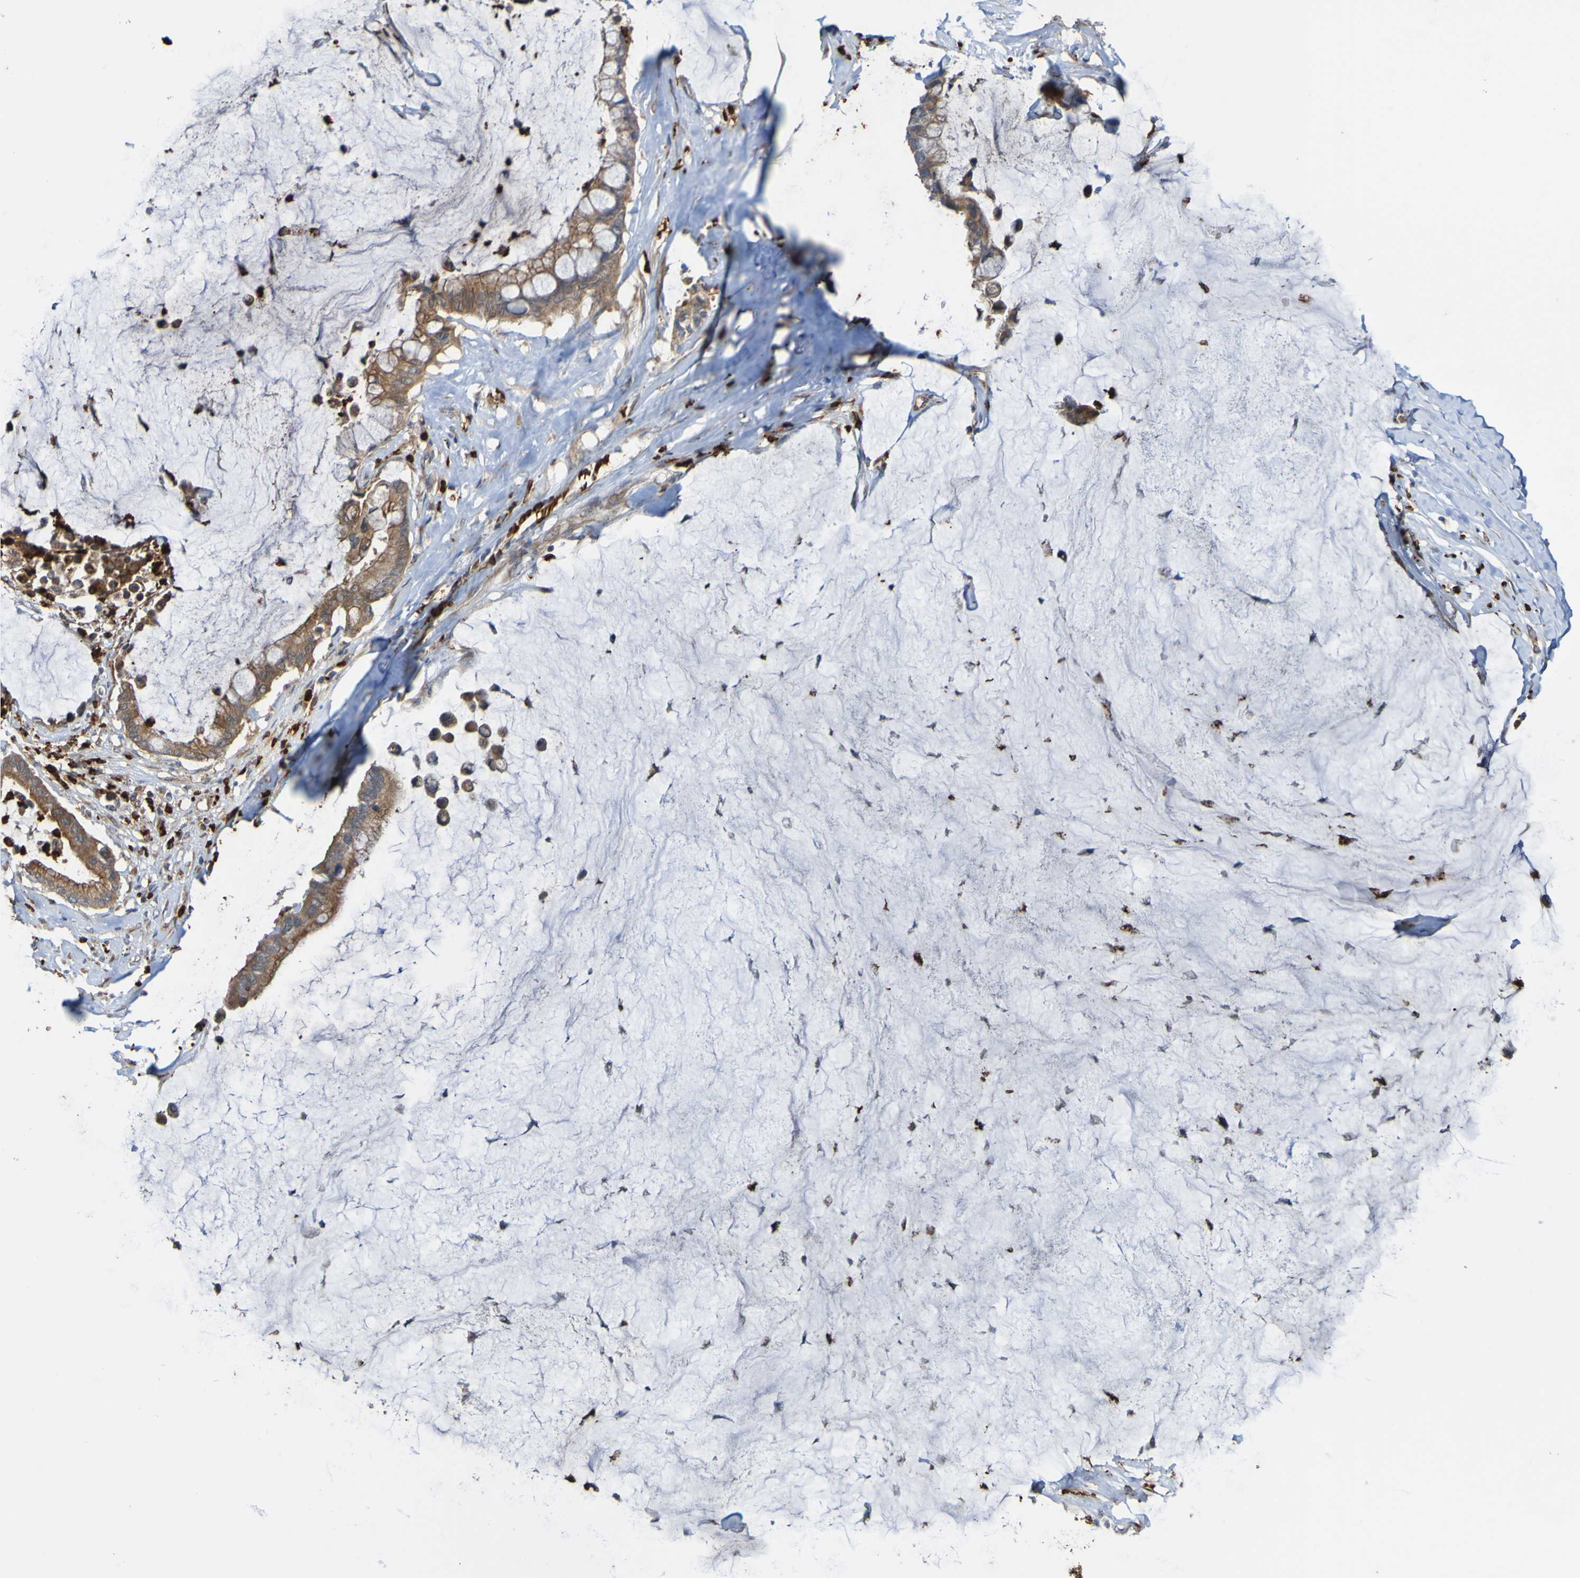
{"staining": {"intensity": "moderate", "quantity": ">75%", "location": "cytoplasmic/membranous"}, "tissue": "pancreatic cancer", "cell_type": "Tumor cells", "image_type": "cancer", "snomed": [{"axis": "morphology", "description": "Adenocarcinoma, NOS"}, {"axis": "topography", "description": "Pancreas"}], "caption": "Tumor cells demonstrate medium levels of moderate cytoplasmic/membranous expression in about >75% of cells in human adenocarcinoma (pancreatic).", "gene": "ST8SIA6", "patient": {"sex": "male", "age": 41}}